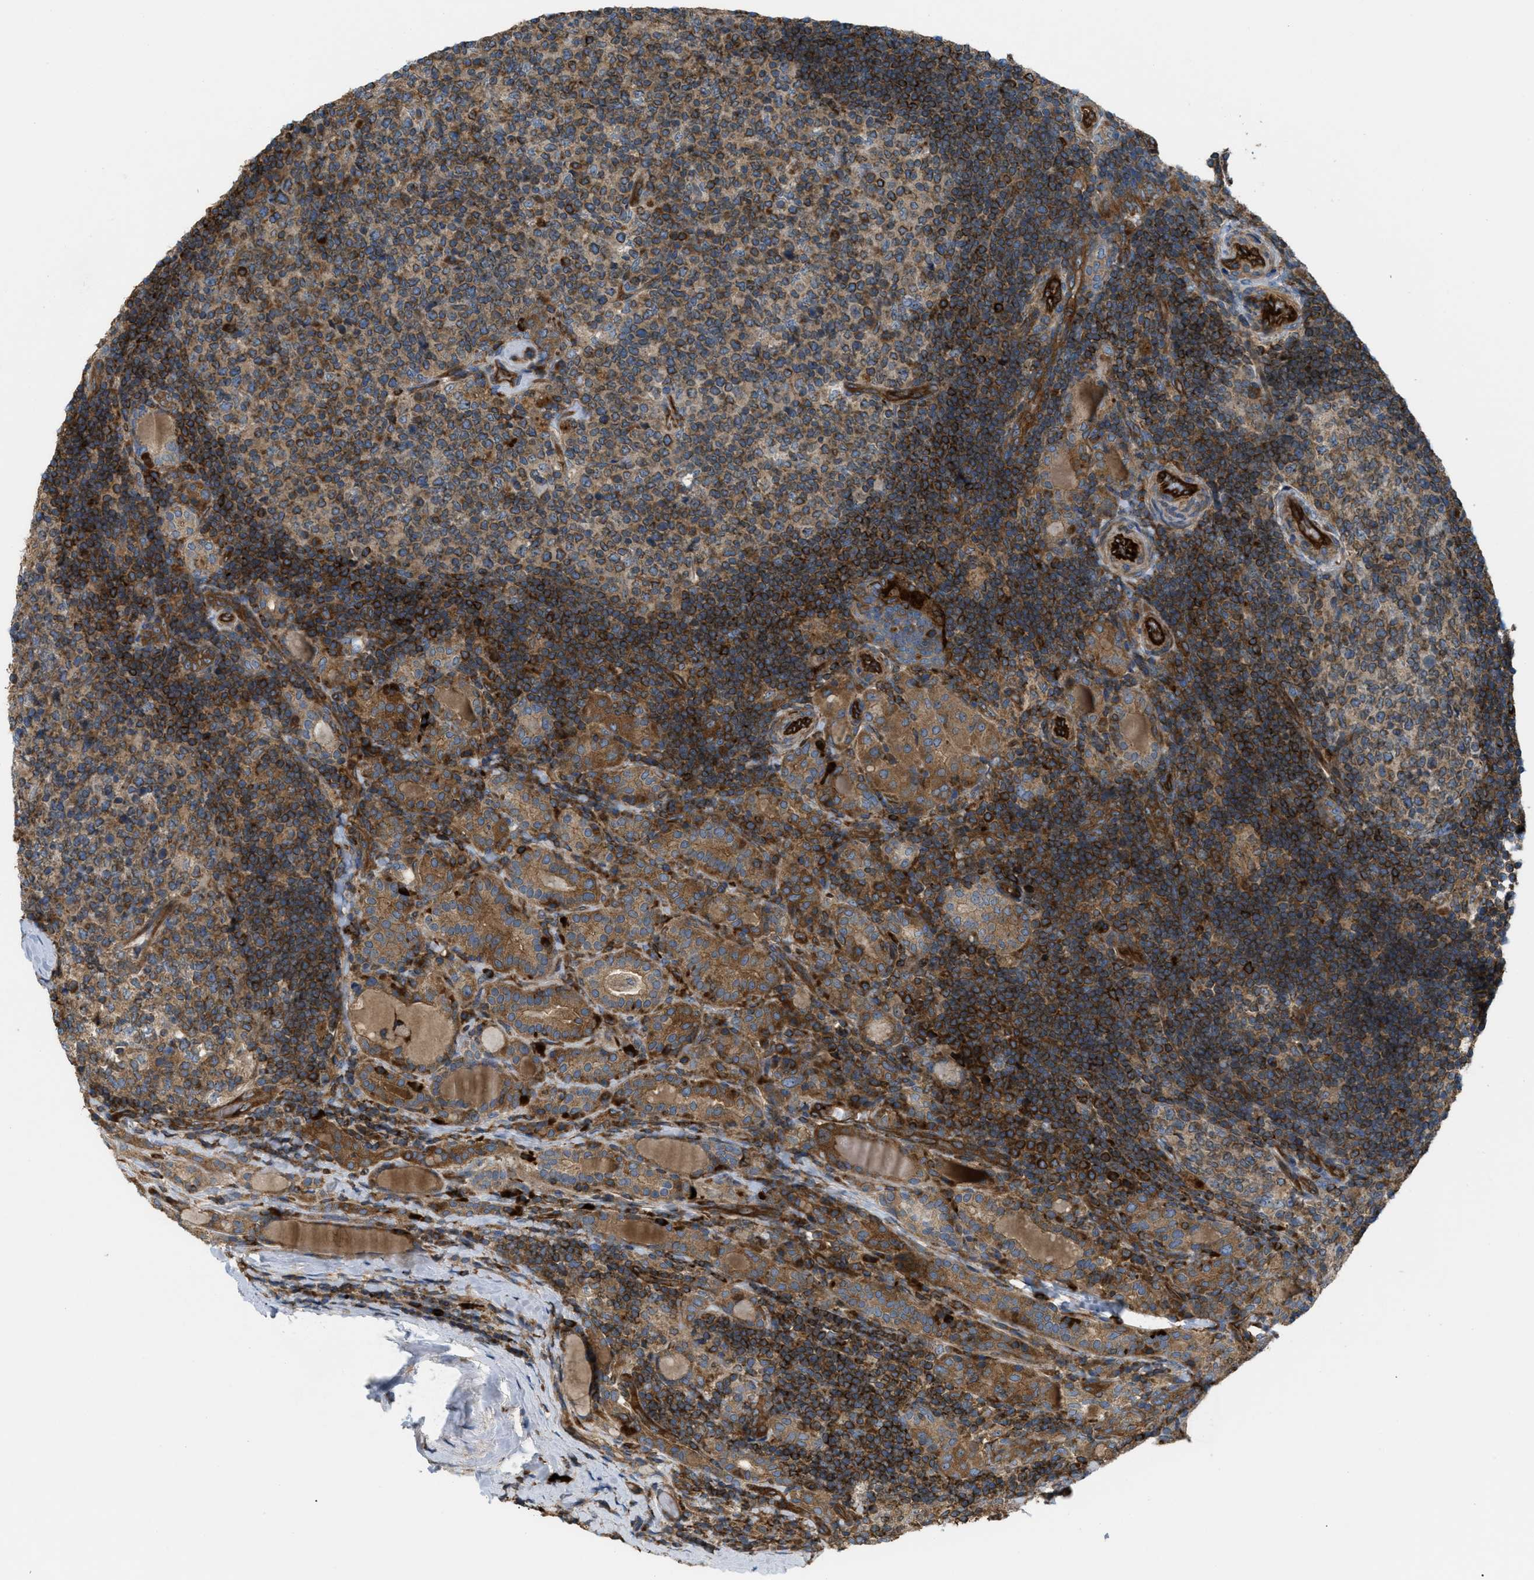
{"staining": {"intensity": "moderate", "quantity": ">75%", "location": "cytoplasmic/membranous"}, "tissue": "thyroid cancer", "cell_type": "Tumor cells", "image_type": "cancer", "snomed": [{"axis": "morphology", "description": "Papillary adenocarcinoma, NOS"}, {"axis": "topography", "description": "Thyroid gland"}], "caption": "Thyroid cancer (papillary adenocarcinoma) stained with a brown dye shows moderate cytoplasmic/membranous positive staining in approximately >75% of tumor cells.", "gene": "ATP2A3", "patient": {"sex": "female", "age": 42}}